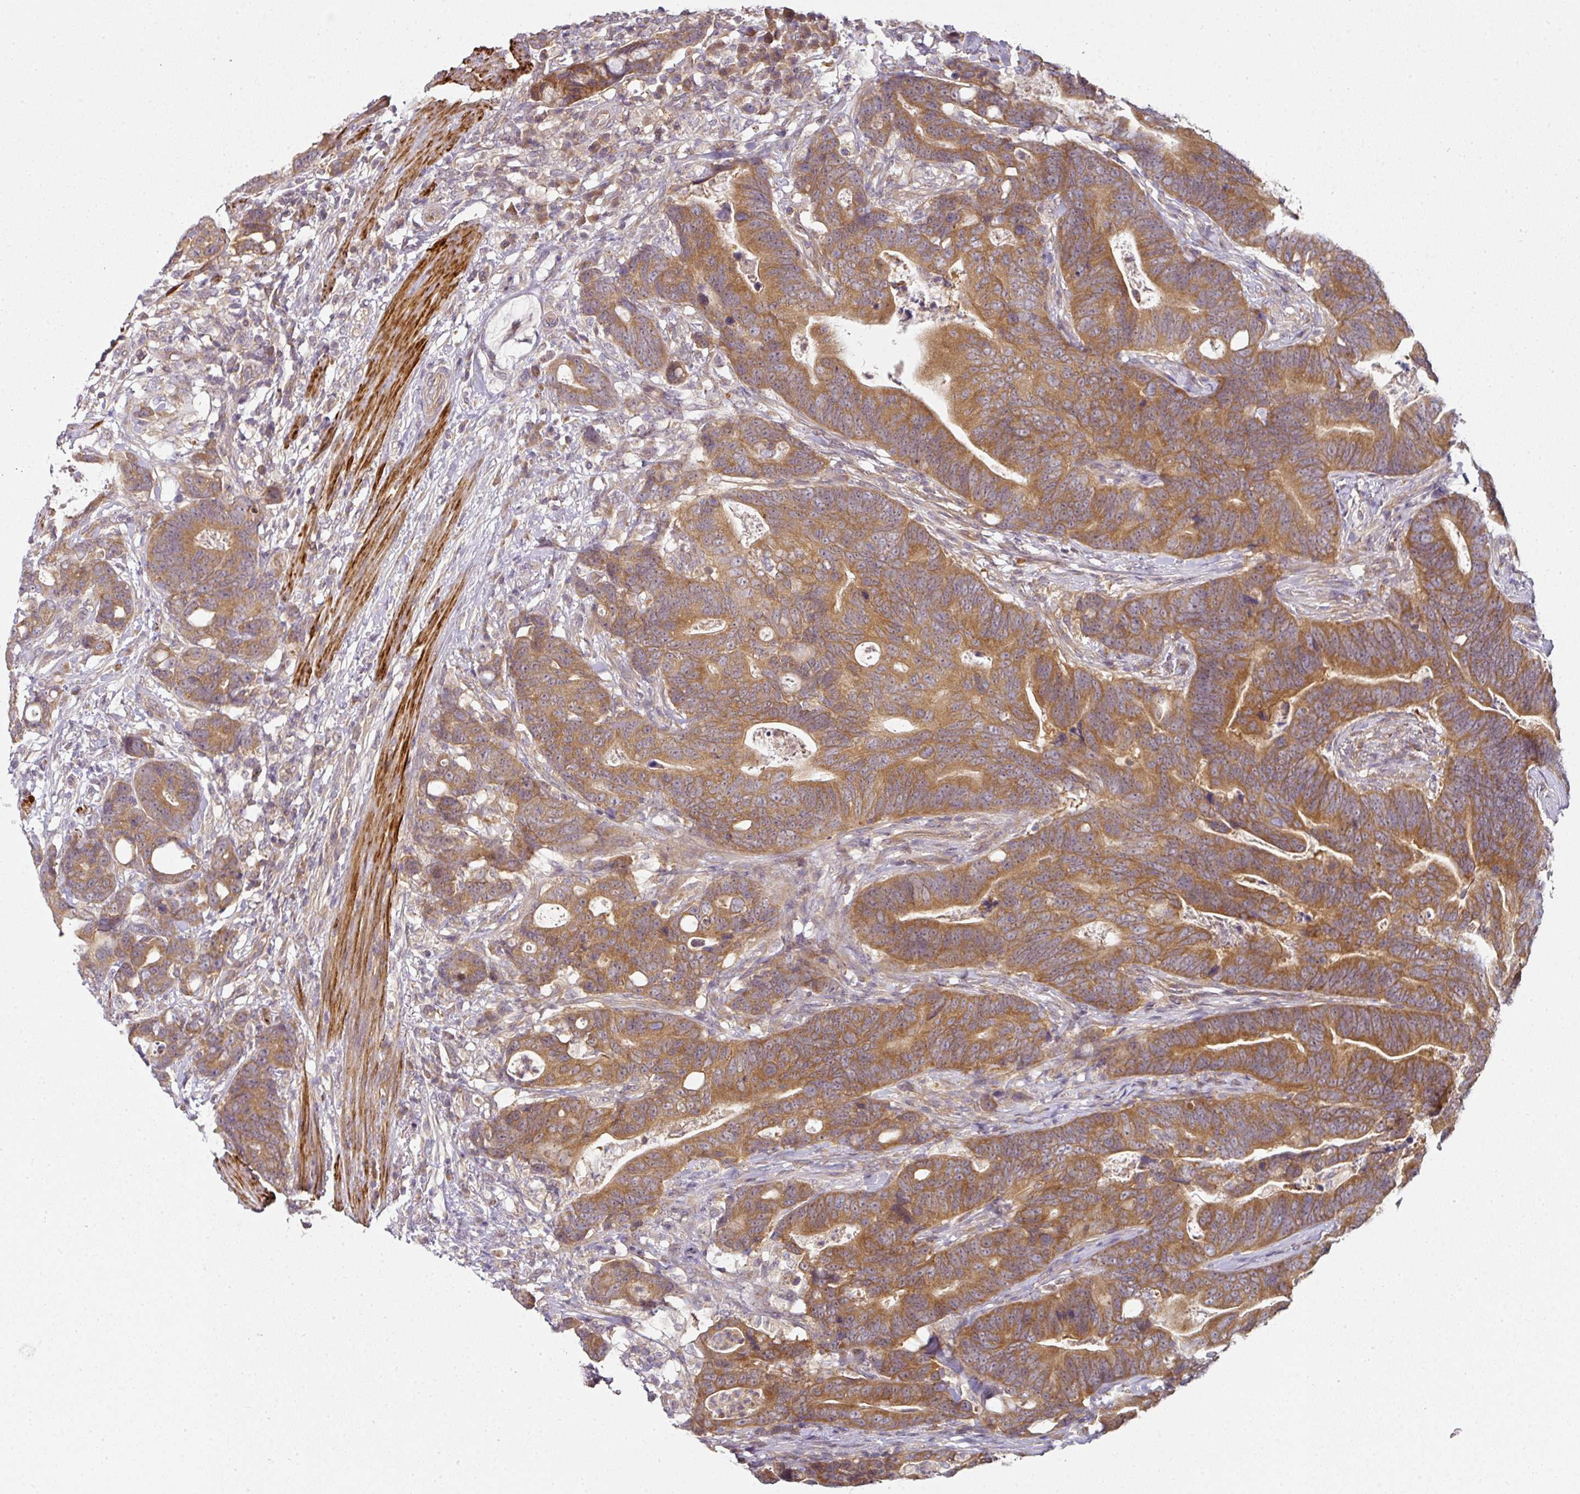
{"staining": {"intensity": "moderate", "quantity": ">75%", "location": "cytoplasmic/membranous"}, "tissue": "colorectal cancer", "cell_type": "Tumor cells", "image_type": "cancer", "snomed": [{"axis": "morphology", "description": "Adenocarcinoma, NOS"}, {"axis": "topography", "description": "Colon"}], "caption": "Human adenocarcinoma (colorectal) stained with a protein marker reveals moderate staining in tumor cells.", "gene": "MAP2K2", "patient": {"sex": "female", "age": 82}}